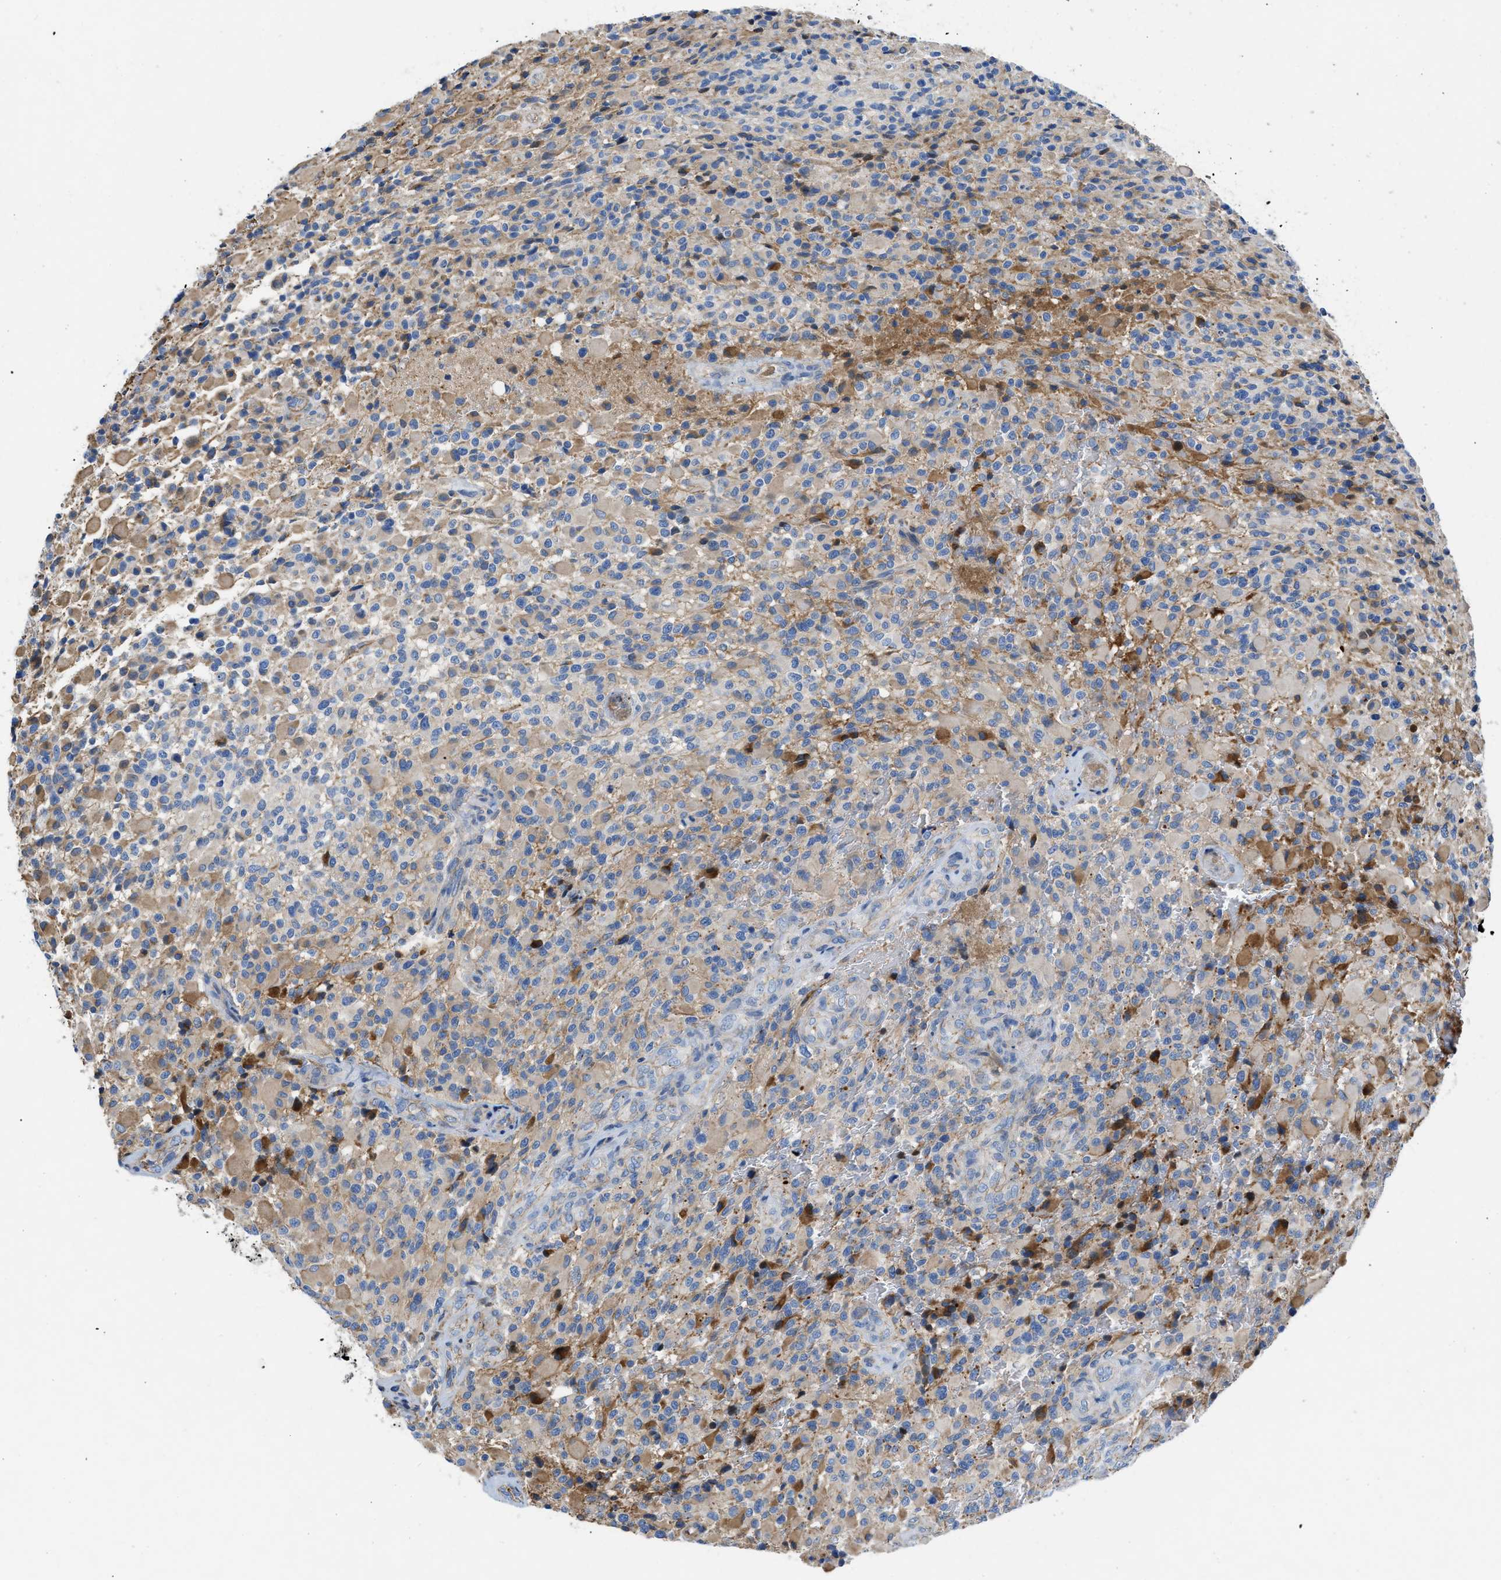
{"staining": {"intensity": "negative", "quantity": "none", "location": "none"}, "tissue": "glioma", "cell_type": "Tumor cells", "image_type": "cancer", "snomed": [{"axis": "morphology", "description": "Glioma, malignant, High grade"}, {"axis": "topography", "description": "Brain"}], "caption": "Protein analysis of glioma displays no significant staining in tumor cells.", "gene": "ATP6V0D1", "patient": {"sex": "male", "age": 71}}